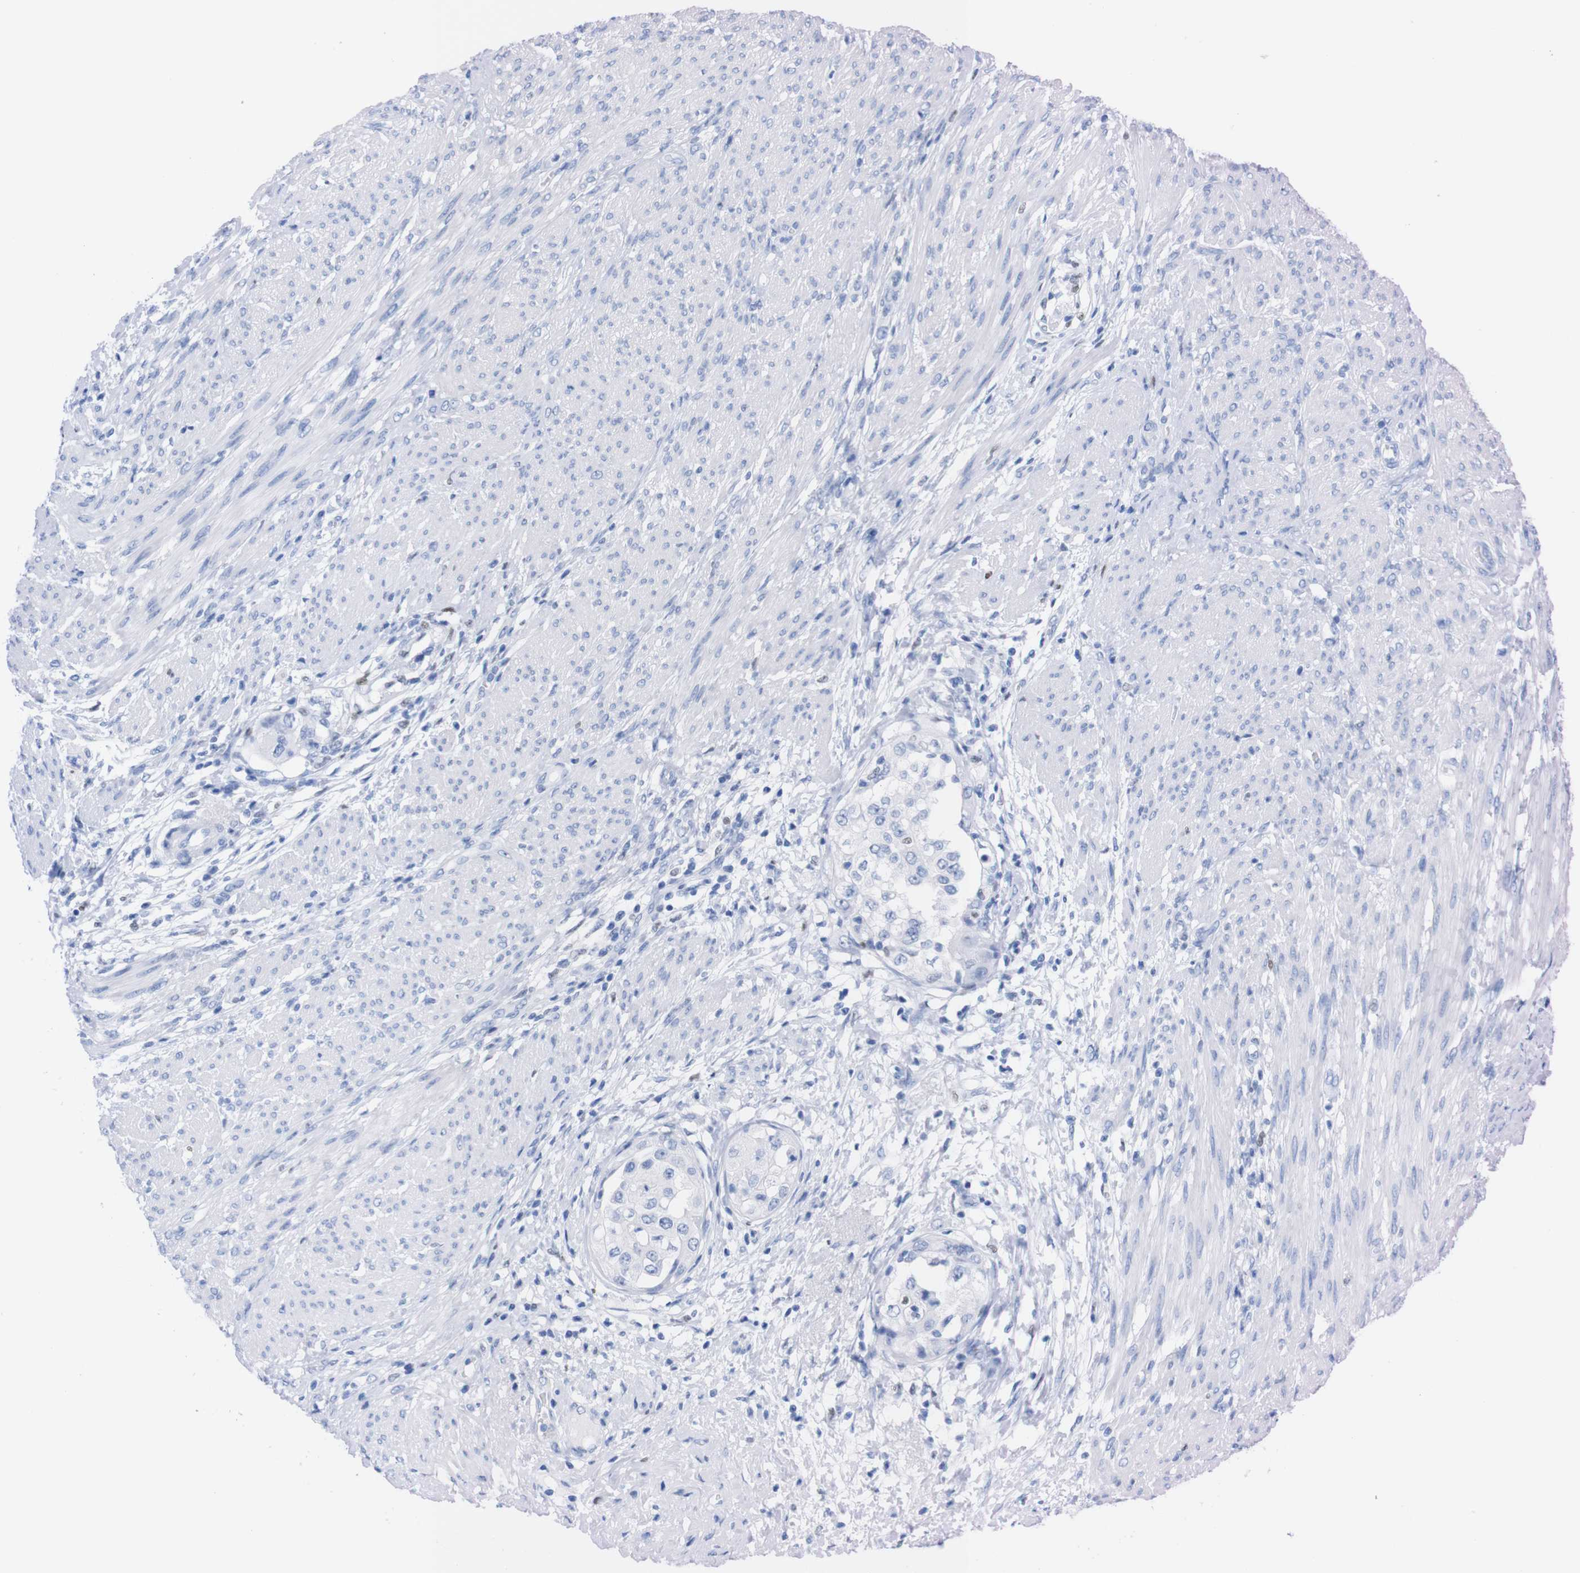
{"staining": {"intensity": "negative", "quantity": "none", "location": "none"}, "tissue": "endometrial cancer", "cell_type": "Tumor cells", "image_type": "cancer", "snomed": [{"axis": "morphology", "description": "Adenocarcinoma, NOS"}, {"axis": "topography", "description": "Endometrium"}], "caption": "Immunohistochemistry of human endometrial cancer displays no expression in tumor cells.", "gene": "P2RY12", "patient": {"sex": "female", "age": 85}}